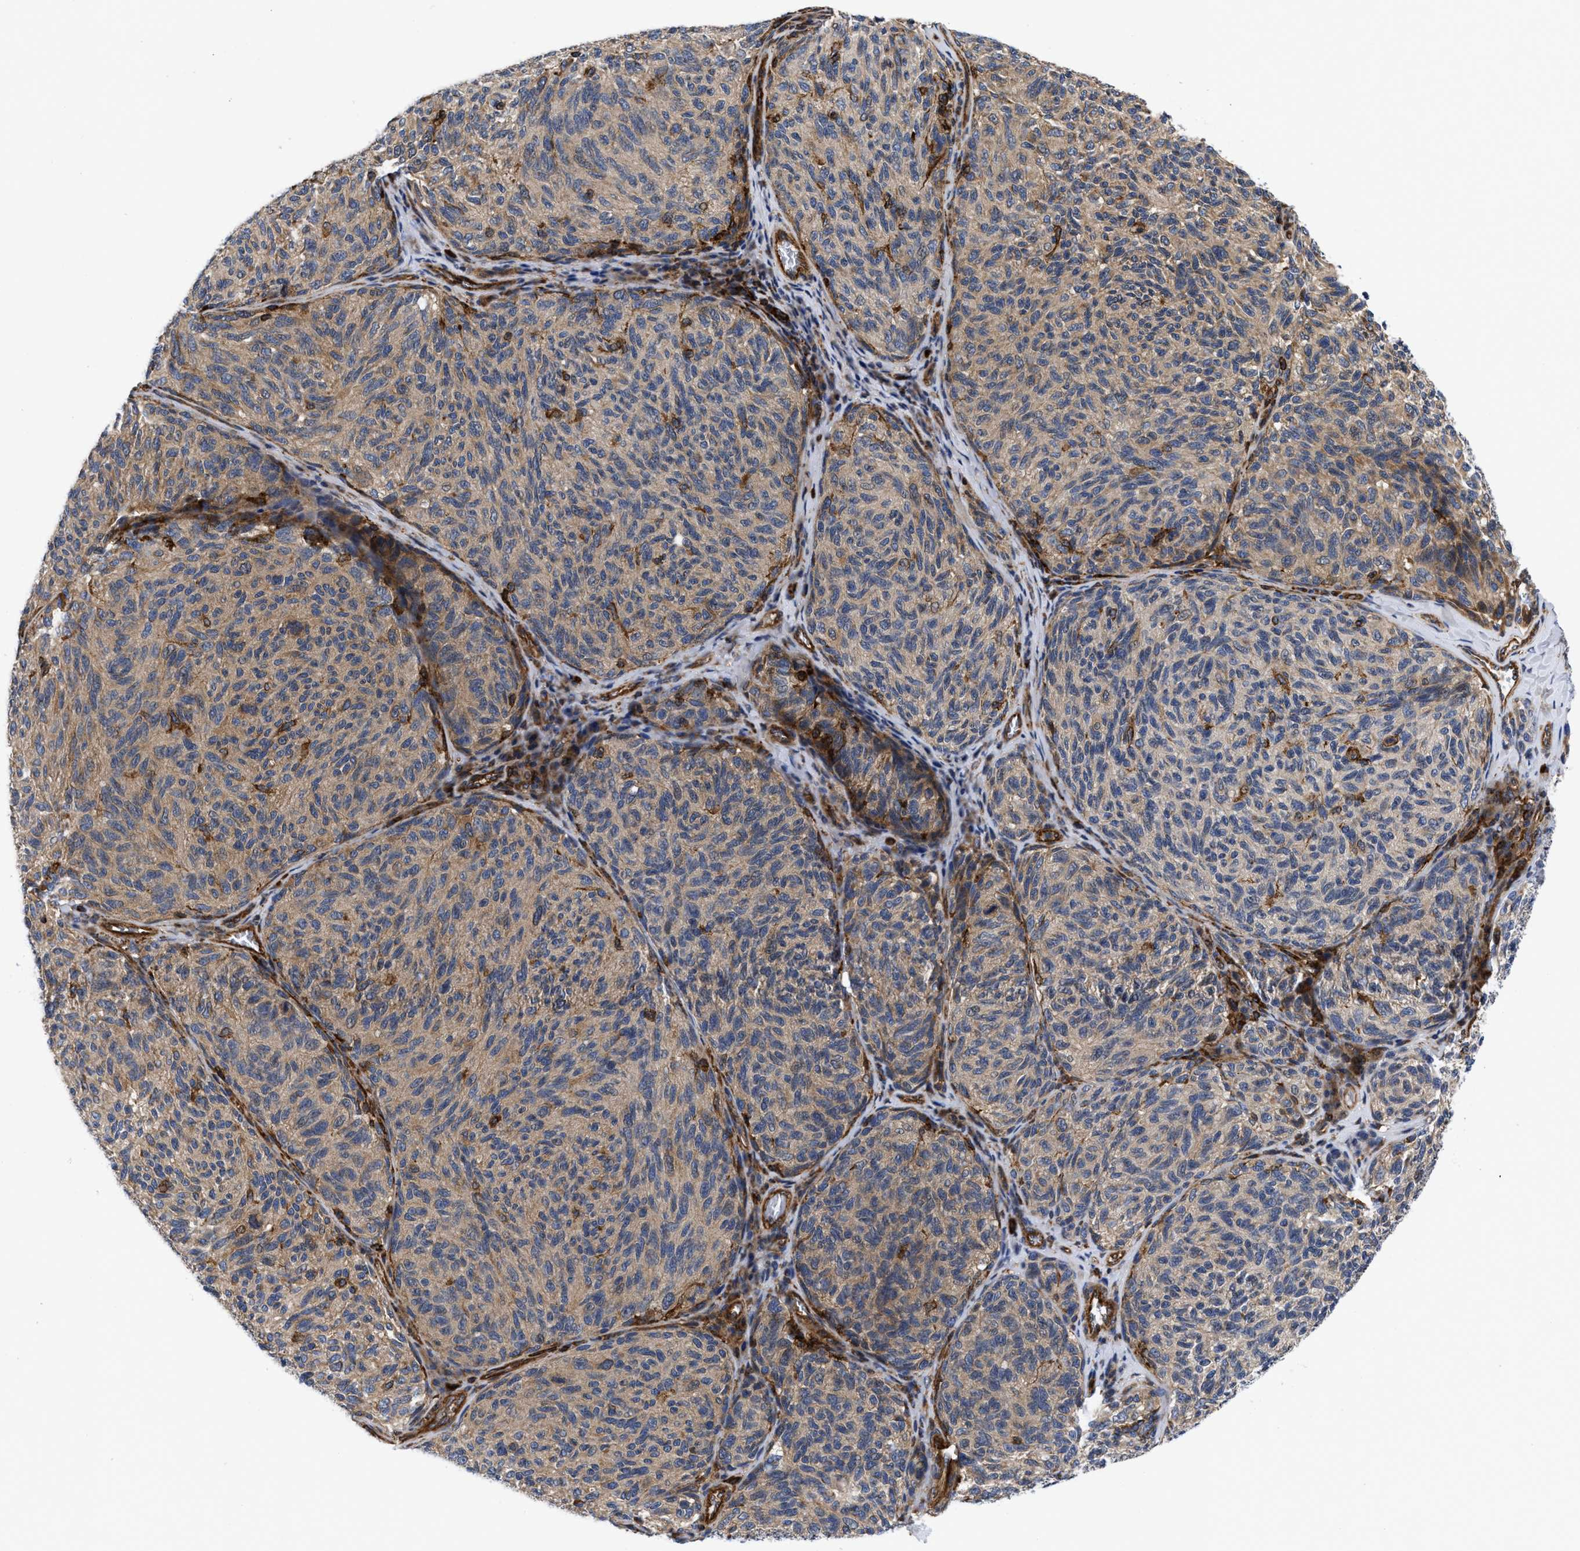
{"staining": {"intensity": "weak", "quantity": ">75%", "location": "cytoplasmic/membranous"}, "tissue": "melanoma", "cell_type": "Tumor cells", "image_type": "cancer", "snomed": [{"axis": "morphology", "description": "Malignant melanoma, NOS"}, {"axis": "topography", "description": "Skin"}], "caption": "A photomicrograph of human melanoma stained for a protein exhibits weak cytoplasmic/membranous brown staining in tumor cells. The staining is performed using DAB brown chromogen to label protein expression. The nuclei are counter-stained blue using hematoxylin.", "gene": "SPAST", "patient": {"sex": "female", "age": 73}}